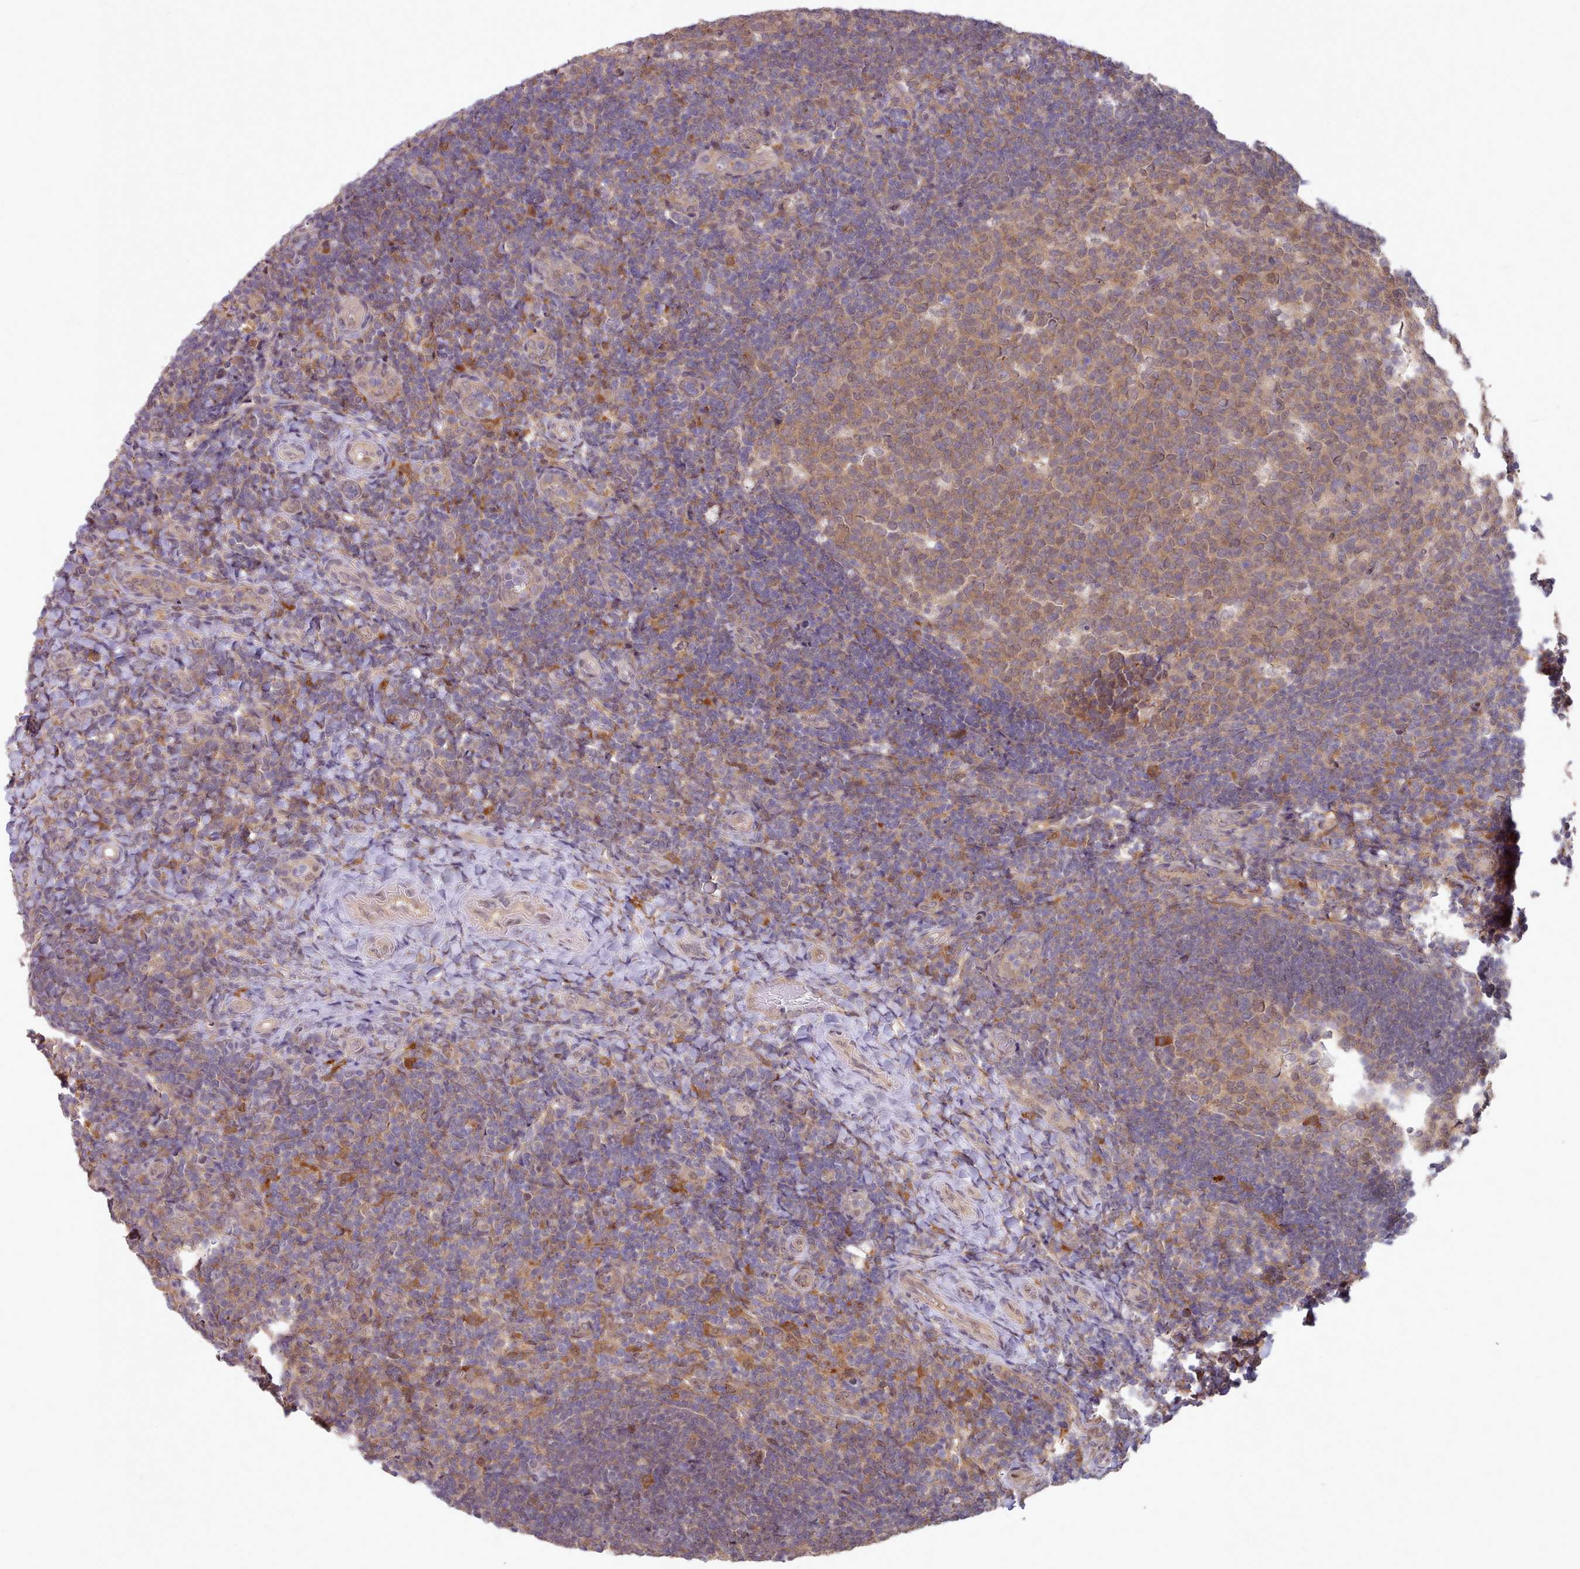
{"staining": {"intensity": "moderate", "quantity": ">75%", "location": "cytoplasmic/membranous"}, "tissue": "tonsil", "cell_type": "Germinal center cells", "image_type": "normal", "snomed": [{"axis": "morphology", "description": "Normal tissue, NOS"}, {"axis": "topography", "description": "Tonsil"}], "caption": "The histopathology image exhibits staining of normal tonsil, revealing moderate cytoplasmic/membranous protein staining (brown color) within germinal center cells. (DAB IHC, brown staining for protein, blue staining for nuclei).", "gene": "CES3", "patient": {"sex": "female", "age": 10}}